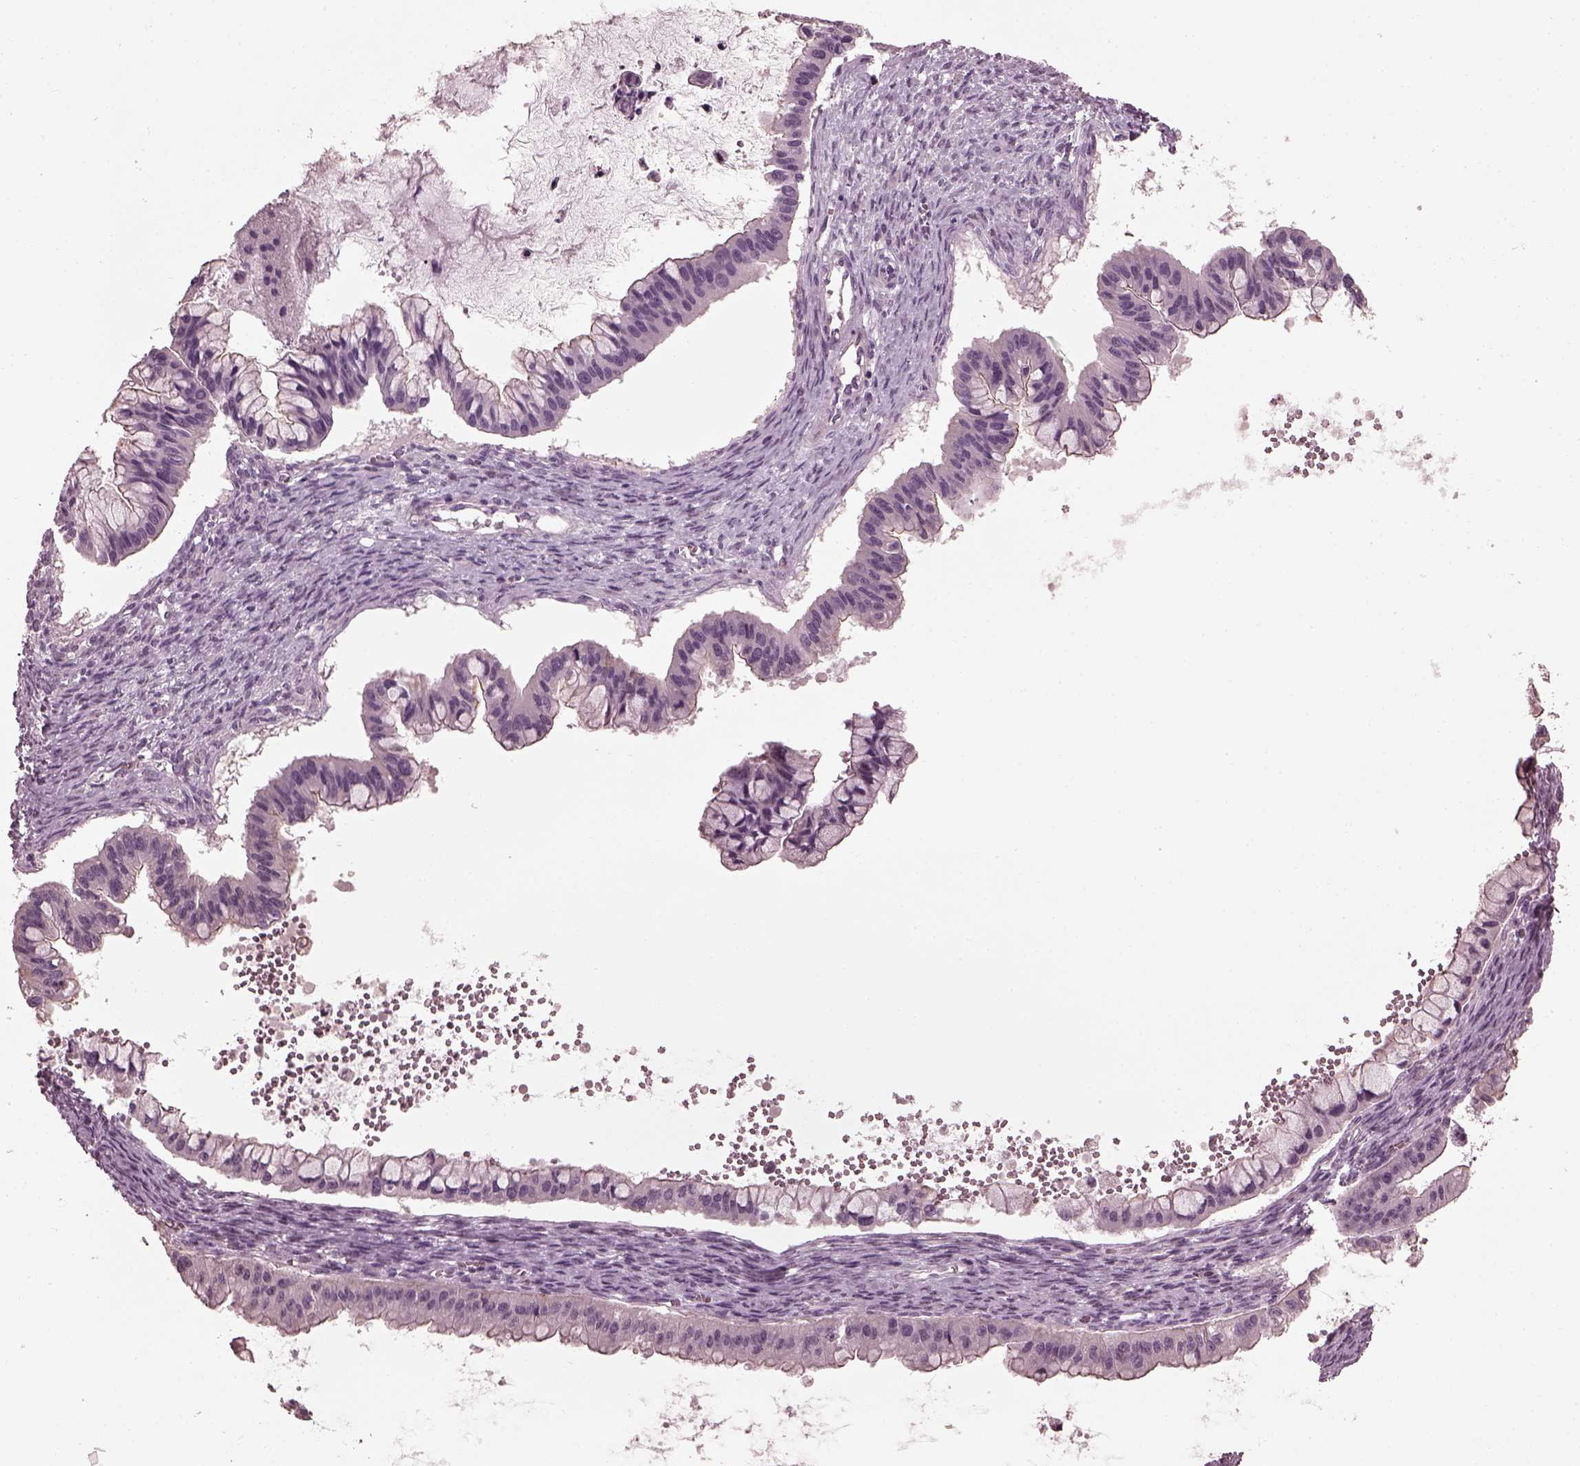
{"staining": {"intensity": "negative", "quantity": "none", "location": "none"}, "tissue": "ovarian cancer", "cell_type": "Tumor cells", "image_type": "cancer", "snomed": [{"axis": "morphology", "description": "Cystadenocarcinoma, mucinous, NOS"}, {"axis": "topography", "description": "Ovary"}], "caption": "A micrograph of ovarian mucinous cystadenocarcinoma stained for a protein reveals no brown staining in tumor cells.", "gene": "TSKS", "patient": {"sex": "female", "age": 72}}